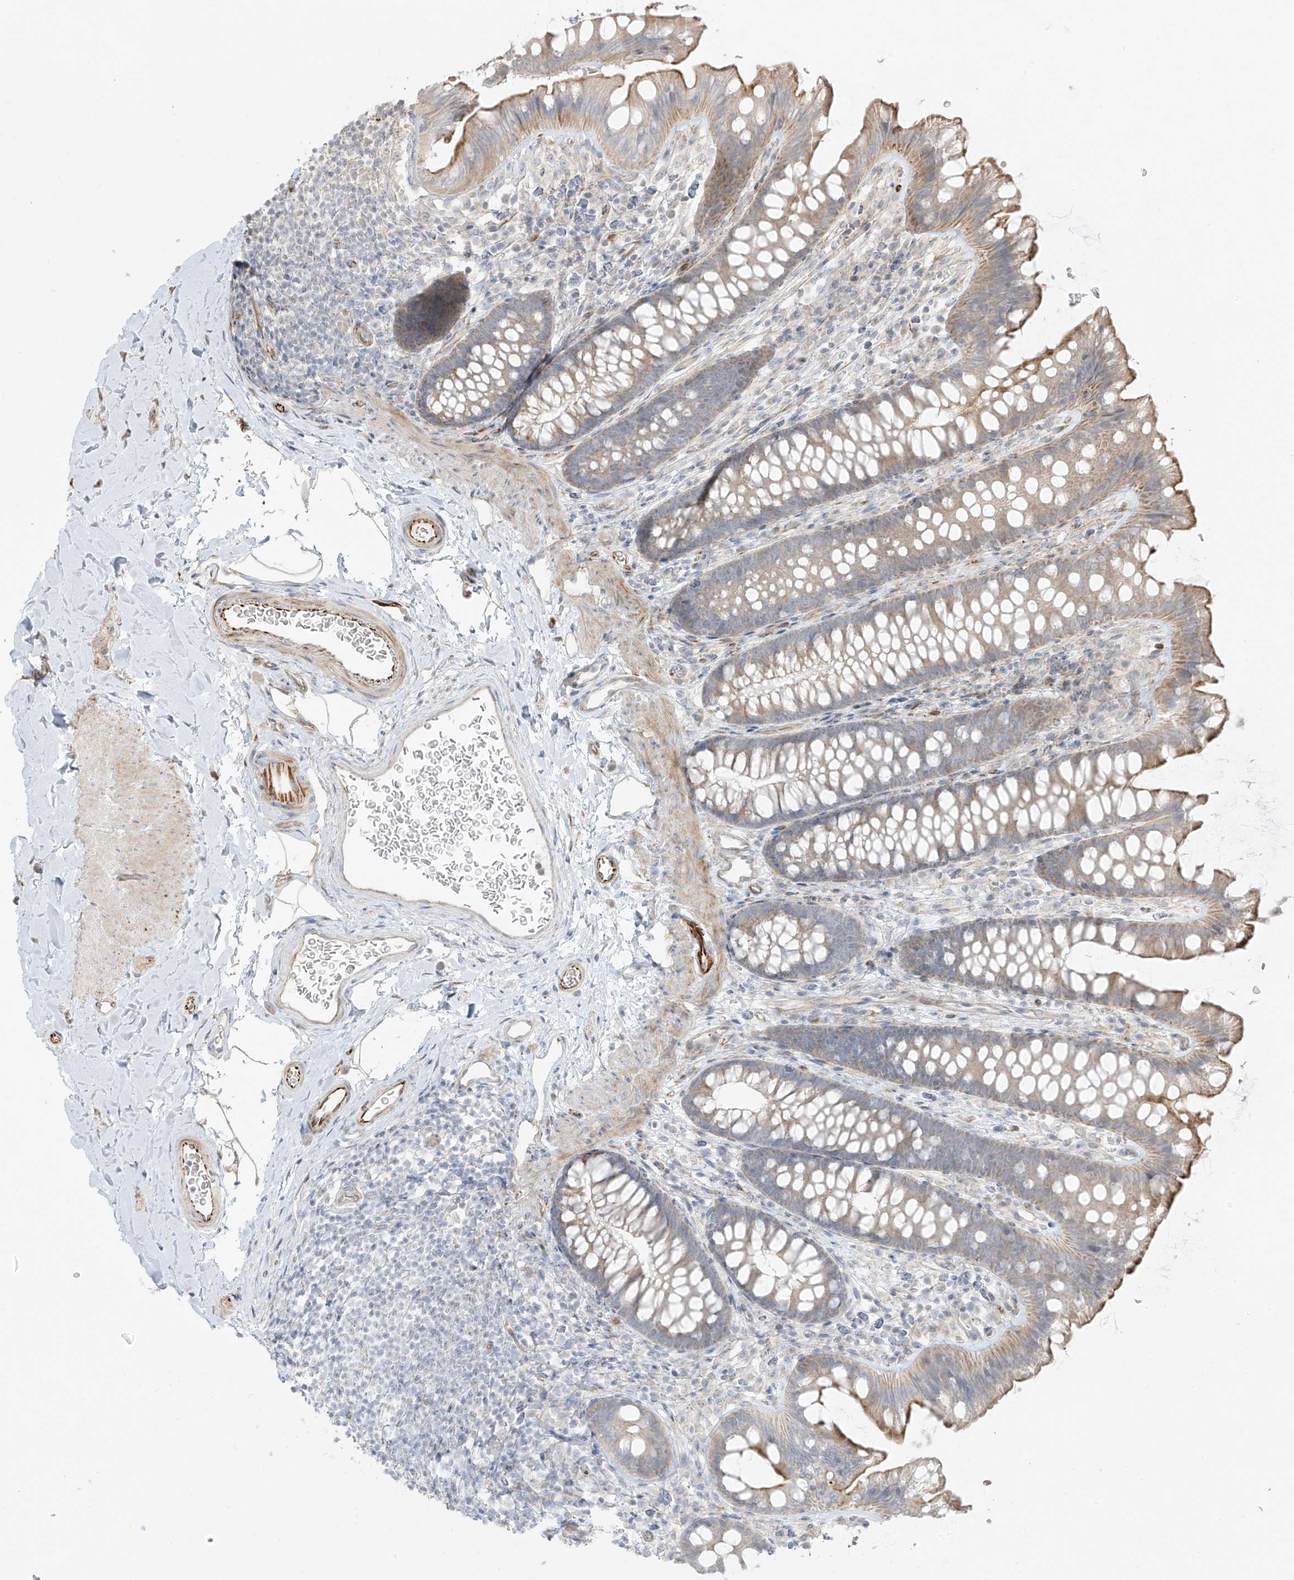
{"staining": {"intensity": "strong", "quantity": "25%-75%", "location": "cytoplasmic/membranous"}, "tissue": "colon", "cell_type": "Endothelial cells", "image_type": "normal", "snomed": [{"axis": "morphology", "description": "Normal tissue, NOS"}, {"axis": "topography", "description": "Colon"}], "caption": "This micrograph demonstrates immunohistochemistry staining of benign human colon, with high strong cytoplasmic/membranous positivity in approximately 25%-75% of endothelial cells.", "gene": "DCDC2", "patient": {"sex": "female", "age": 62}}